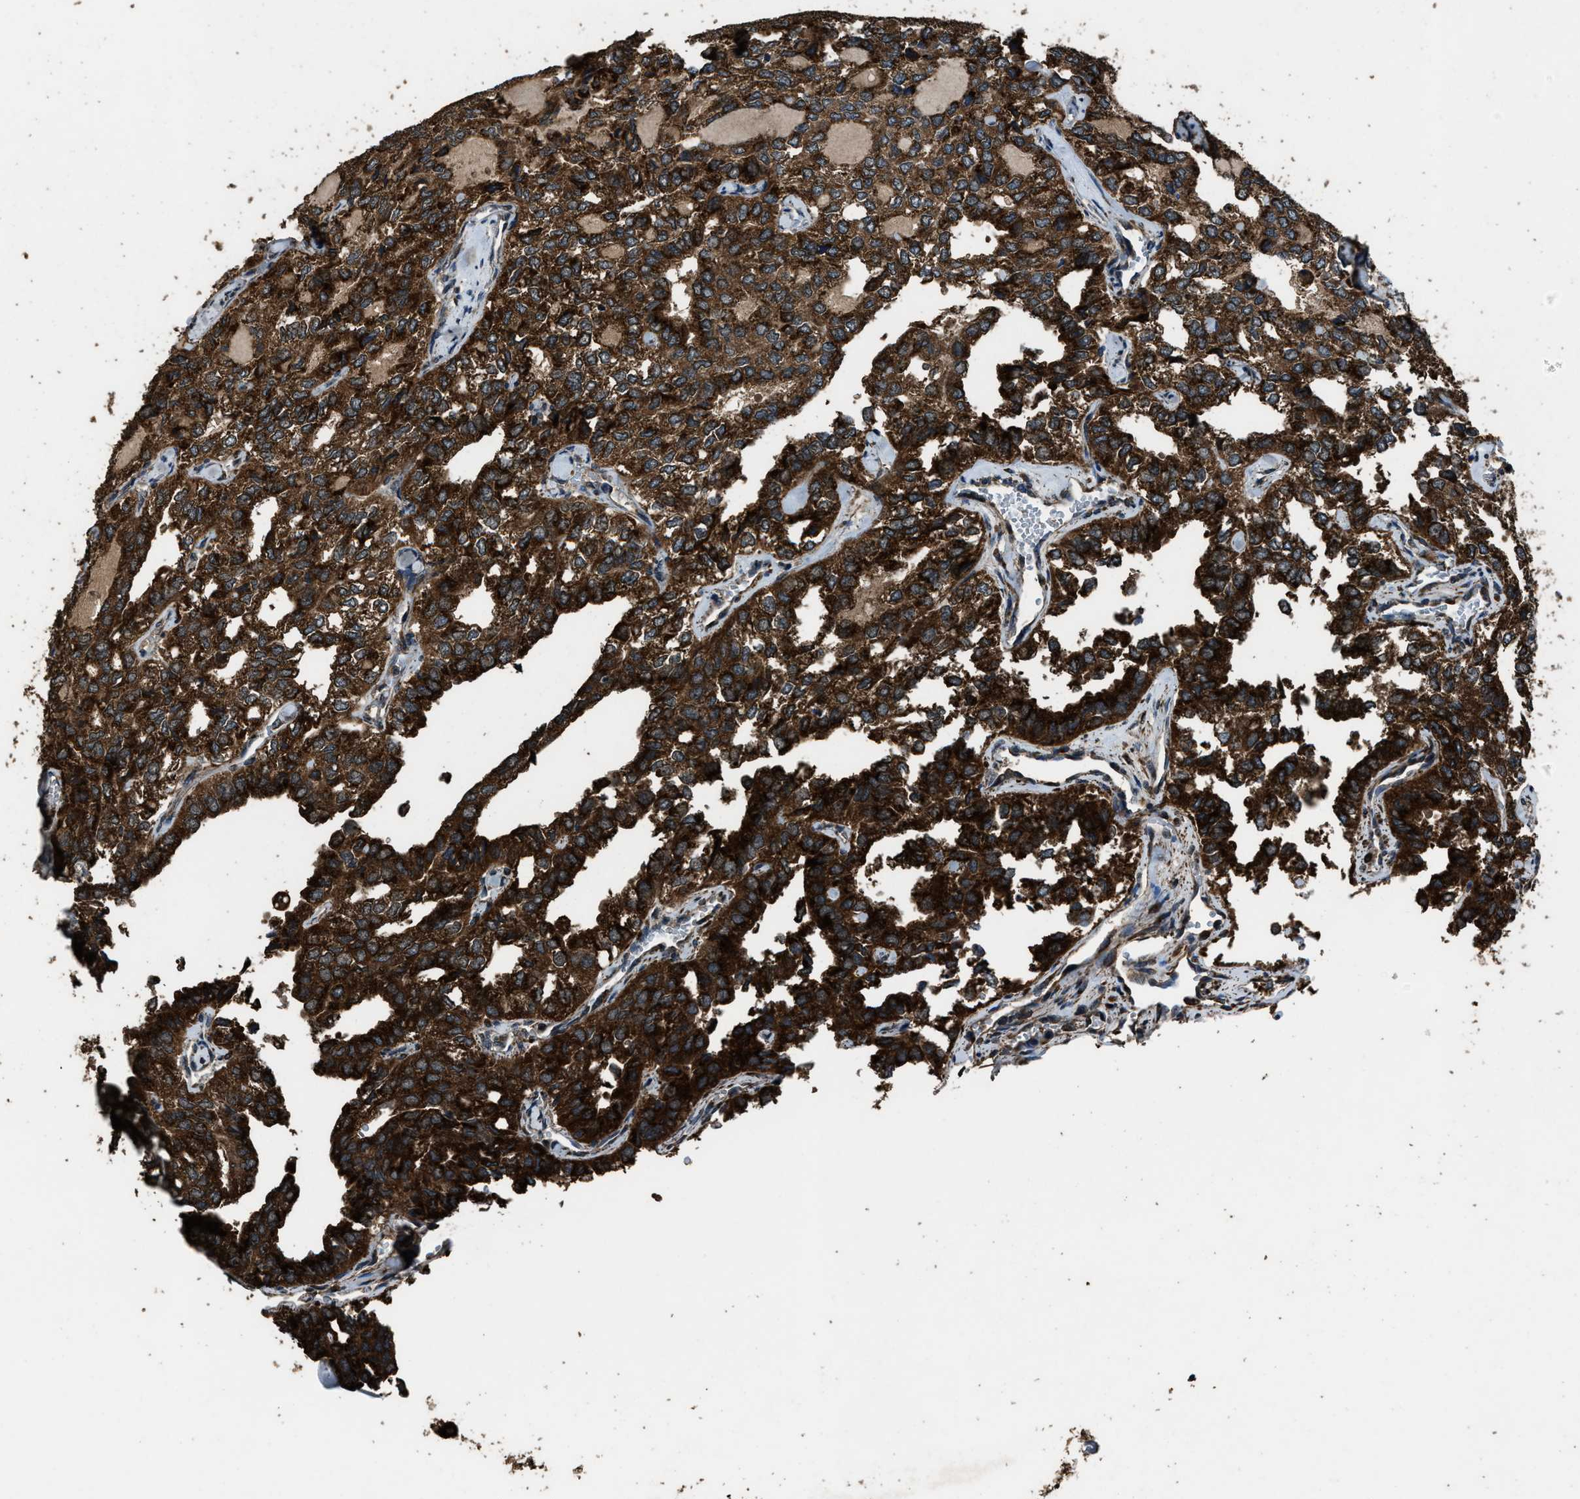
{"staining": {"intensity": "strong", "quantity": ">75%", "location": "cytoplasmic/membranous"}, "tissue": "thyroid cancer", "cell_type": "Tumor cells", "image_type": "cancer", "snomed": [{"axis": "morphology", "description": "Follicular adenoma carcinoma, NOS"}, {"axis": "topography", "description": "Thyroid gland"}], "caption": "Immunohistochemical staining of follicular adenoma carcinoma (thyroid) exhibits high levels of strong cytoplasmic/membranous protein positivity in approximately >75% of tumor cells.", "gene": "SLC38A10", "patient": {"sex": "male", "age": 75}}